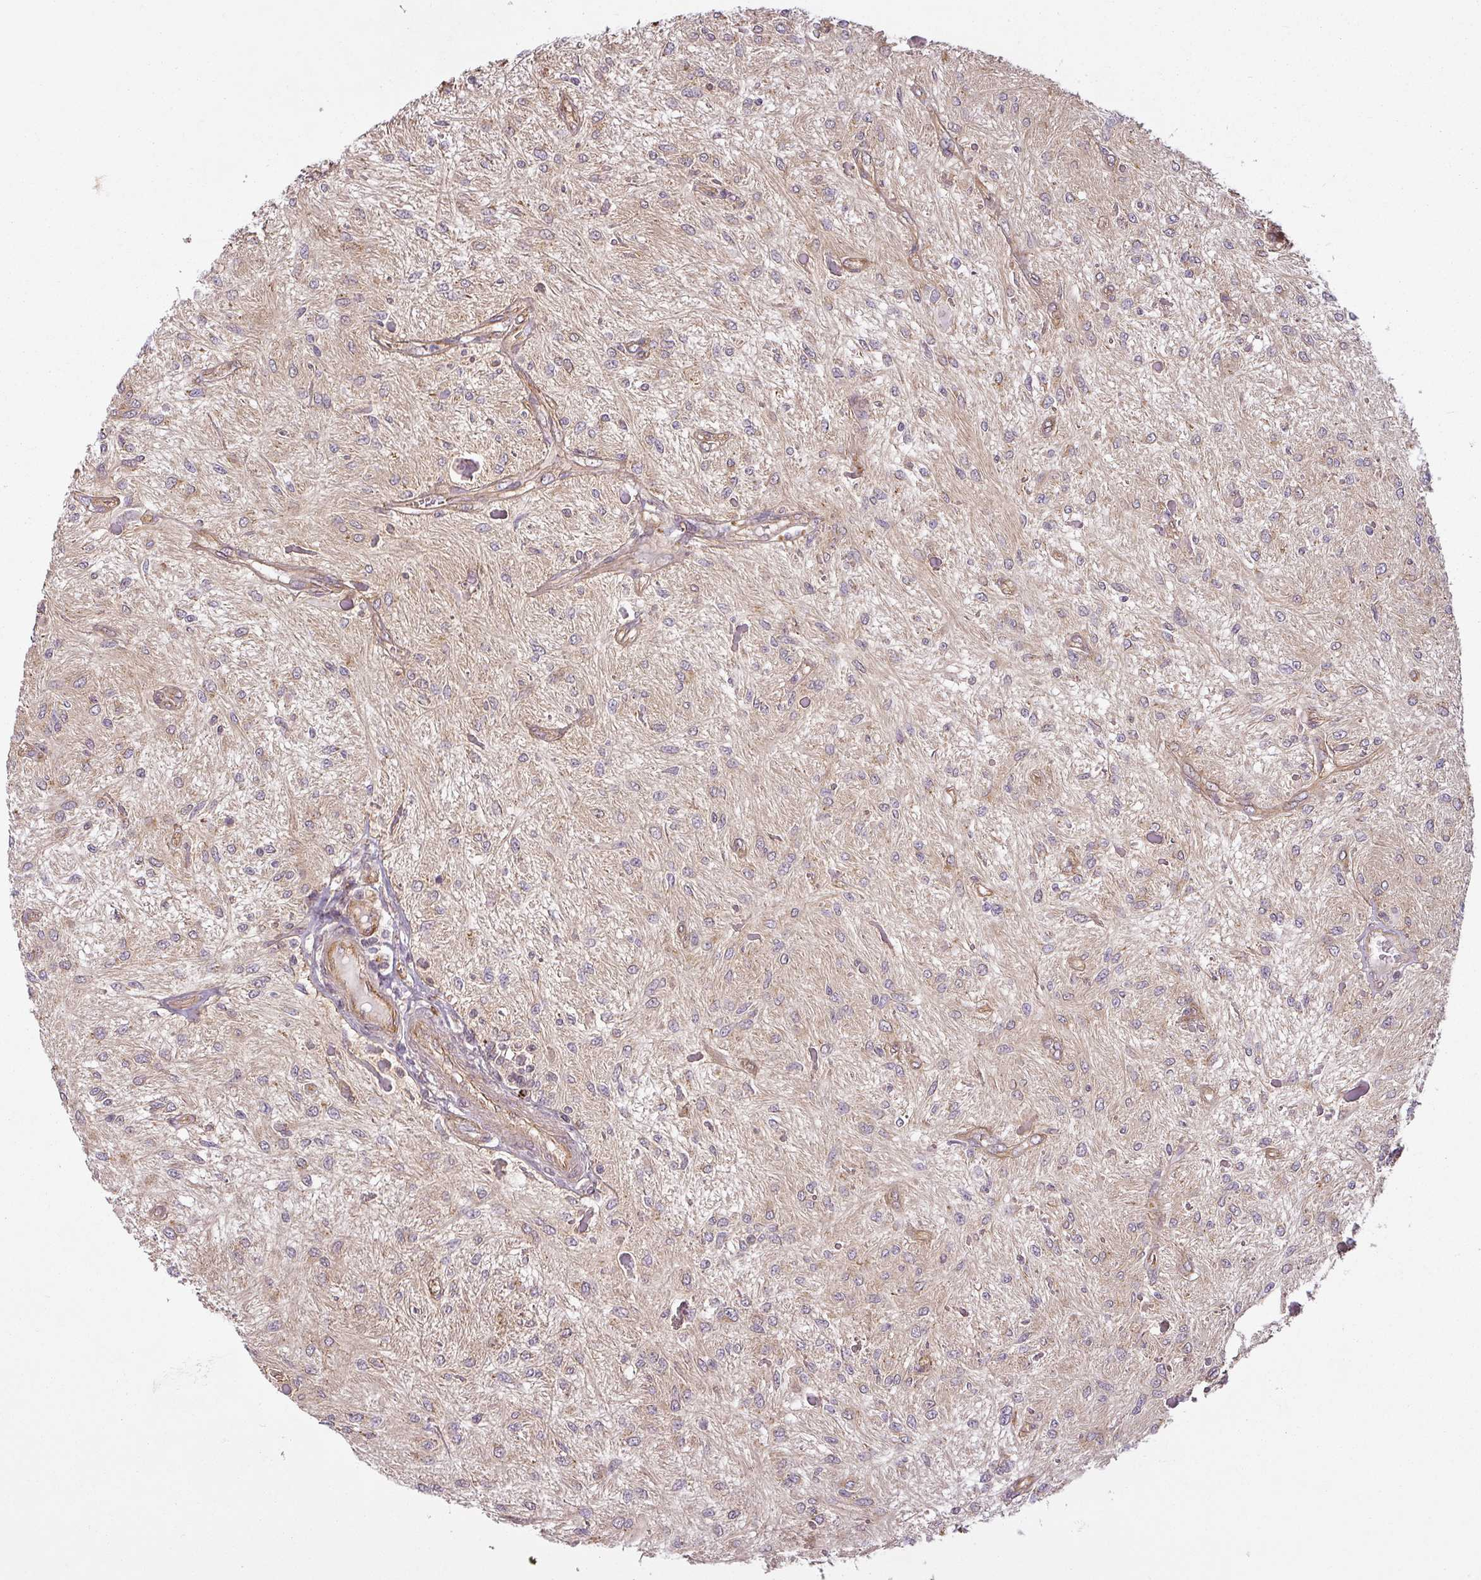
{"staining": {"intensity": "weak", "quantity": "25%-75%", "location": "cytoplasmic/membranous"}, "tissue": "glioma", "cell_type": "Tumor cells", "image_type": "cancer", "snomed": [{"axis": "morphology", "description": "Glioma, malignant, Low grade"}, {"axis": "topography", "description": "Cerebellum"}], "caption": "Immunohistochemistry photomicrograph of neoplastic tissue: human malignant low-grade glioma stained using immunohistochemistry (IHC) reveals low levels of weak protein expression localized specifically in the cytoplasmic/membranous of tumor cells, appearing as a cytoplasmic/membranous brown color.", "gene": "DIMT1", "patient": {"sex": "female", "age": 14}}